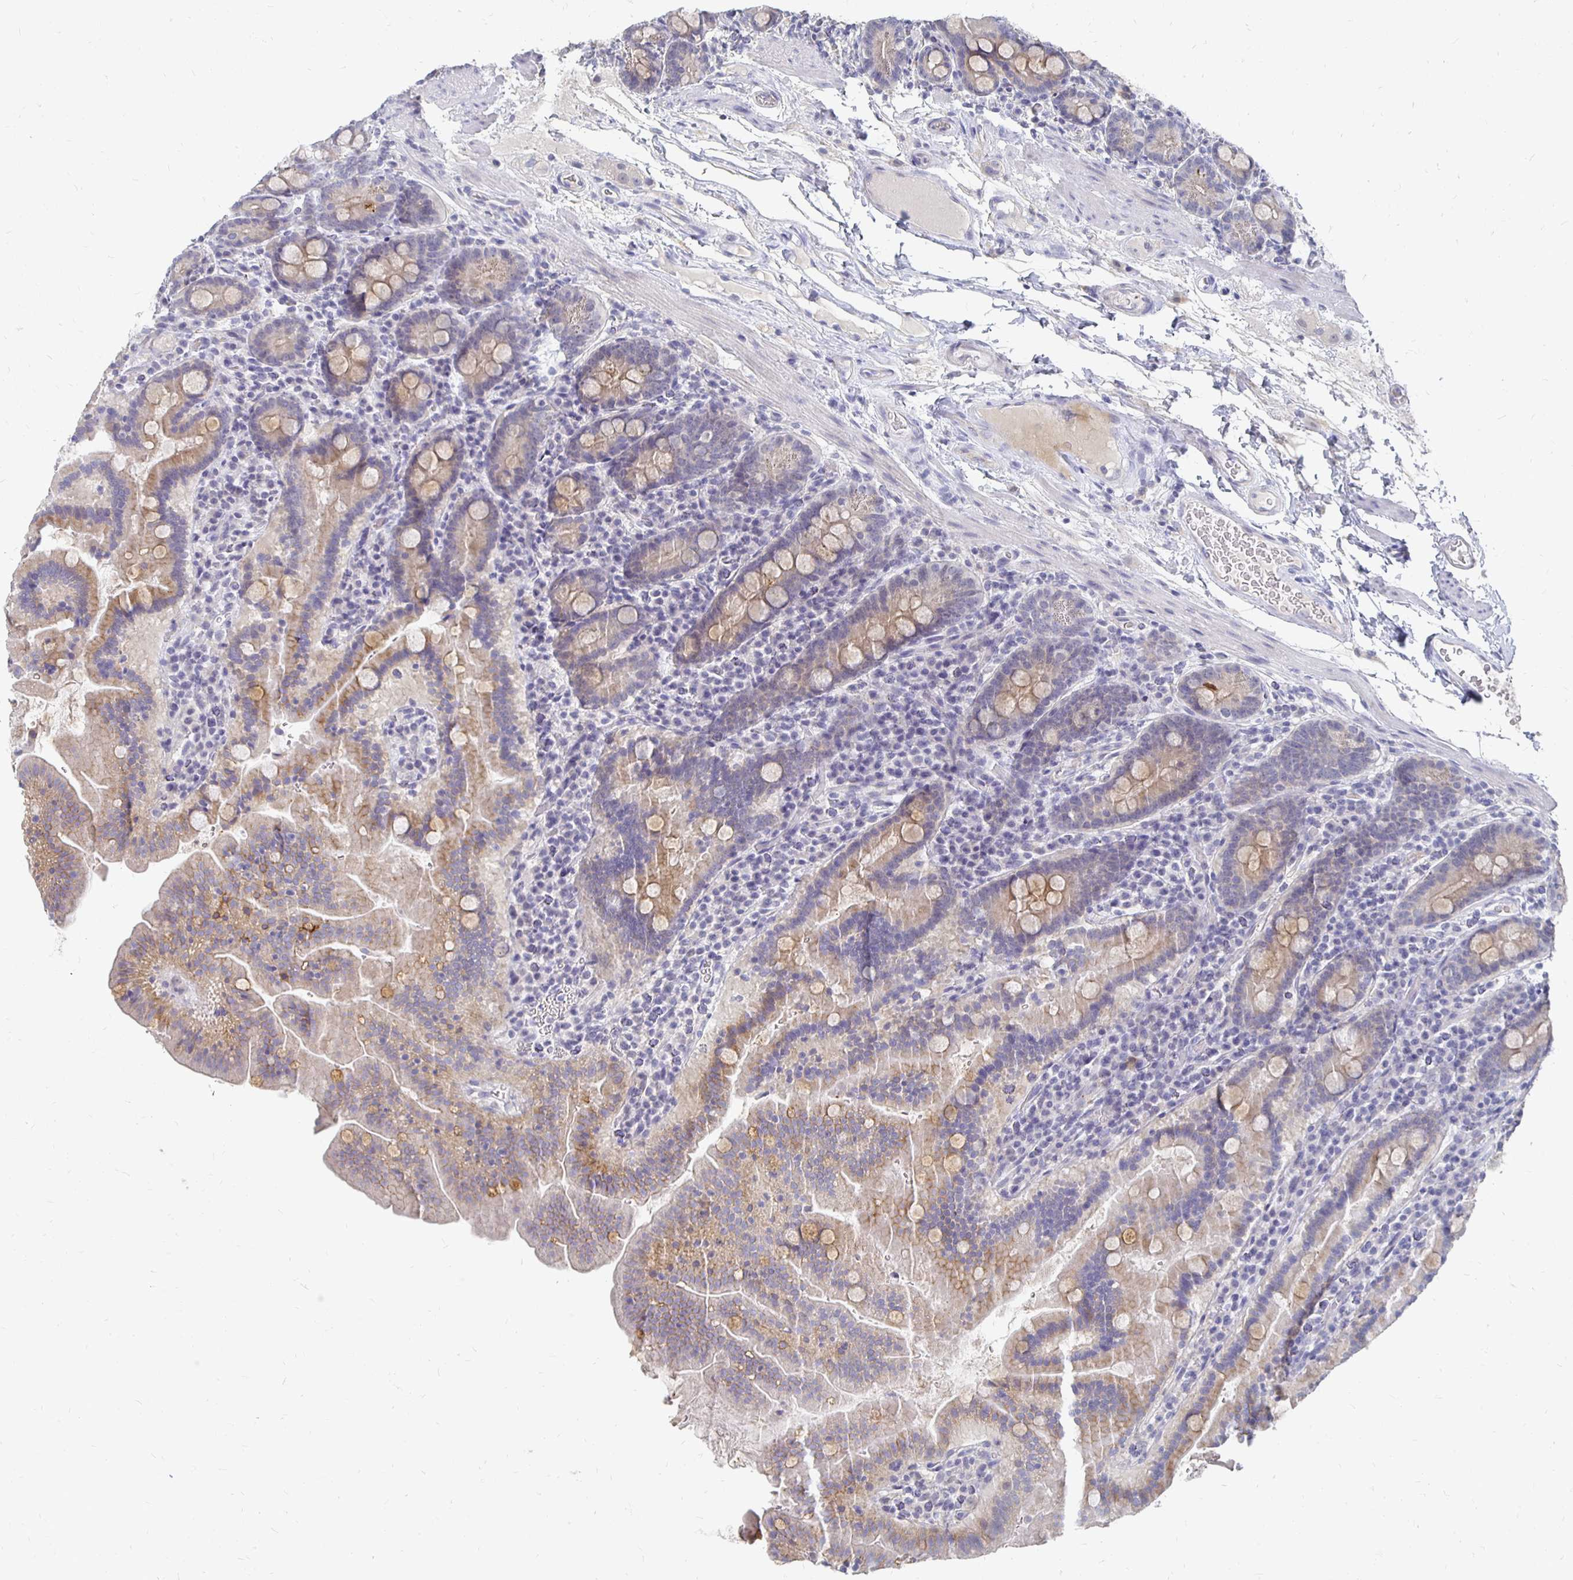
{"staining": {"intensity": "weak", "quantity": "25%-75%", "location": "cytoplasmic/membranous"}, "tissue": "small intestine", "cell_type": "Glandular cells", "image_type": "normal", "snomed": [{"axis": "morphology", "description": "Normal tissue, NOS"}, {"axis": "topography", "description": "Small intestine"}], "caption": "Small intestine was stained to show a protein in brown. There is low levels of weak cytoplasmic/membranous staining in about 25%-75% of glandular cells. The staining was performed using DAB to visualize the protein expression in brown, while the nuclei were stained in blue with hematoxylin (Magnification: 20x).", "gene": "FKRP", "patient": {"sex": "male", "age": 26}}